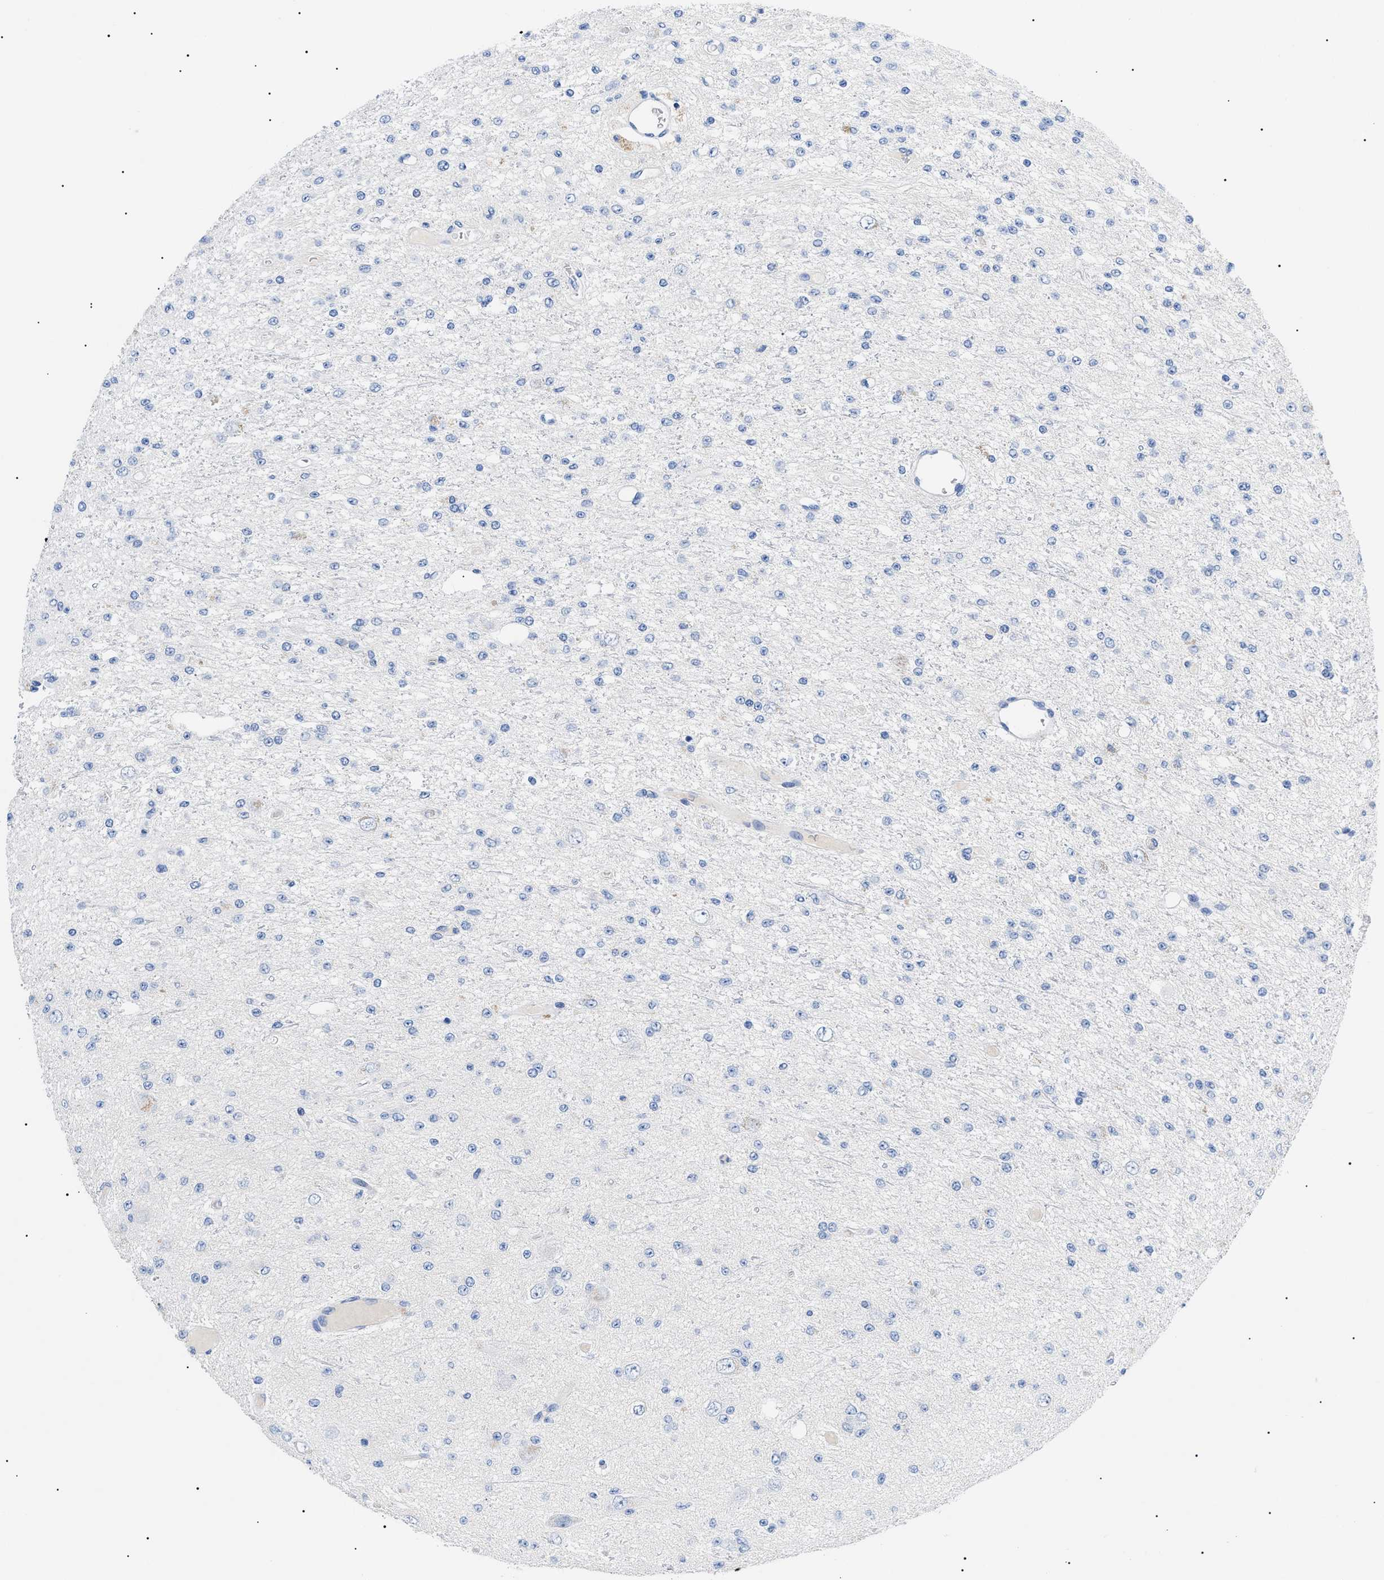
{"staining": {"intensity": "negative", "quantity": "none", "location": "none"}, "tissue": "glioma", "cell_type": "Tumor cells", "image_type": "cancer", "snomed": [{"axis": "morphology", "description": "Glioma, malignant, Low grade"}, {"axis": "topography", "description": "Brain"}], "caption": "The photomicrograph displays no staining of tumor cells in glioma.", "gene": "ACKR1", "patient": {"sex": "male", "age": 38}}